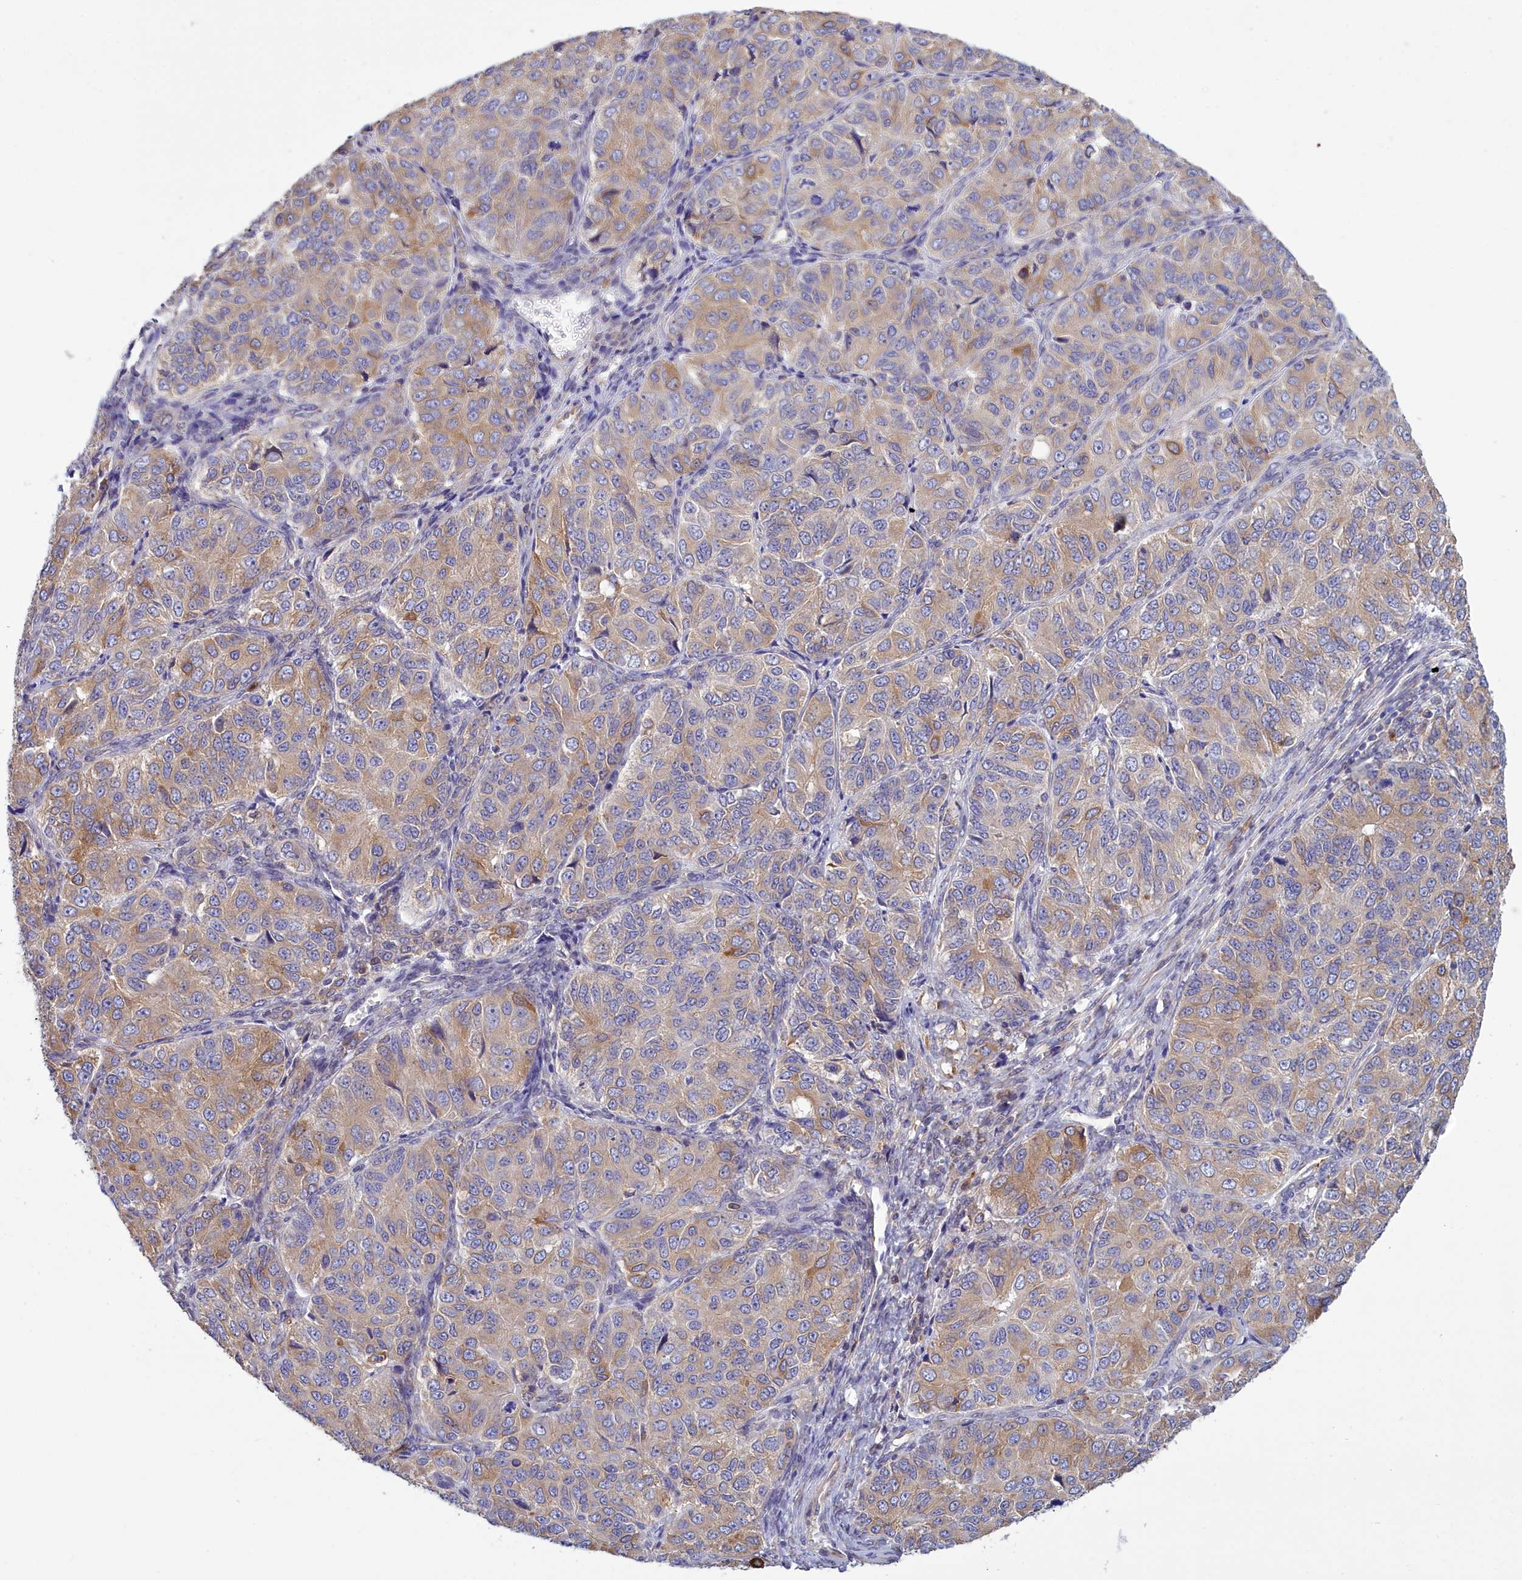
{"staining": {"intensity": "weak", "quantity": ">75%", "location": "cytoplasmic/membranous"}, "tissue": "ovarian cancer", "cell_type": "Tumor cells", "image_type": "cancer", "snomed": [{"axis": "morphology", "description": "Carcinoma, endometroid"}, {"axis": "topography", "description": "Ovary"}], "caption": "Protein expression by IHC exhibits weak cytoplasmic/membranous staining in approximately >75% of tumor cells in ovarian endometroid carcinoma.", "gene": "HM13", "patient": {"sex": "female", "age": 51}}